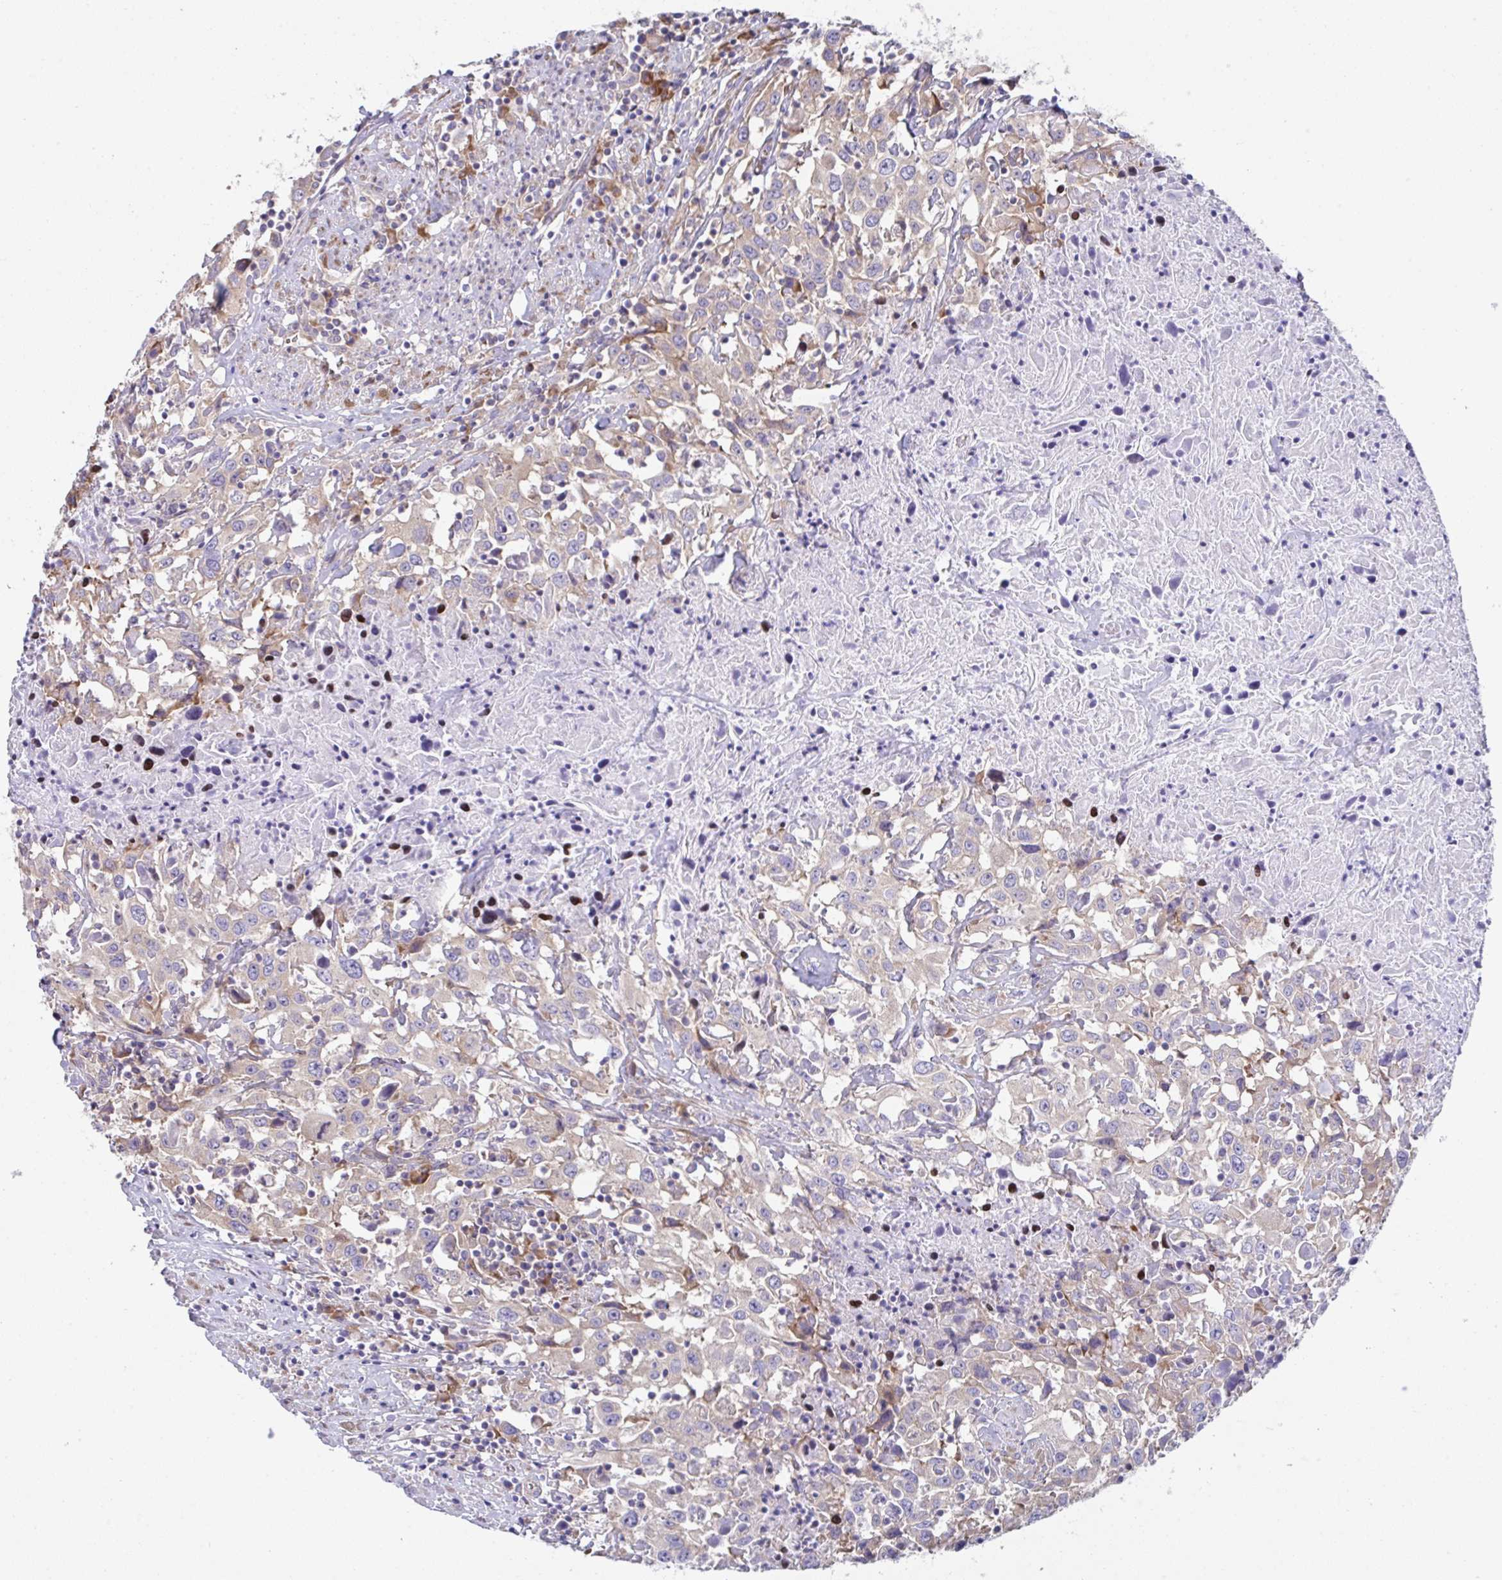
{"staining": {"intensity": "weak", "quantity": ">75%", "location": "cytoplasmic/membranous"}, "tissue": "urothelial cancer", "cell_type": "Tumor cells", "image_type": "cancer", "snomed": [{"axis": "morphology", "description": "Urothelial carcinoma, High grade"}, {"axis": "topography", "description": "Urinary bladder"}], "caption": "A low amount of weak cytoplasmic/membranous staining is present in about >75% of tumor cells in urothelial cancer tissue.", "gene": "FAU", "patient": {"sex": "male", "age": 61}}